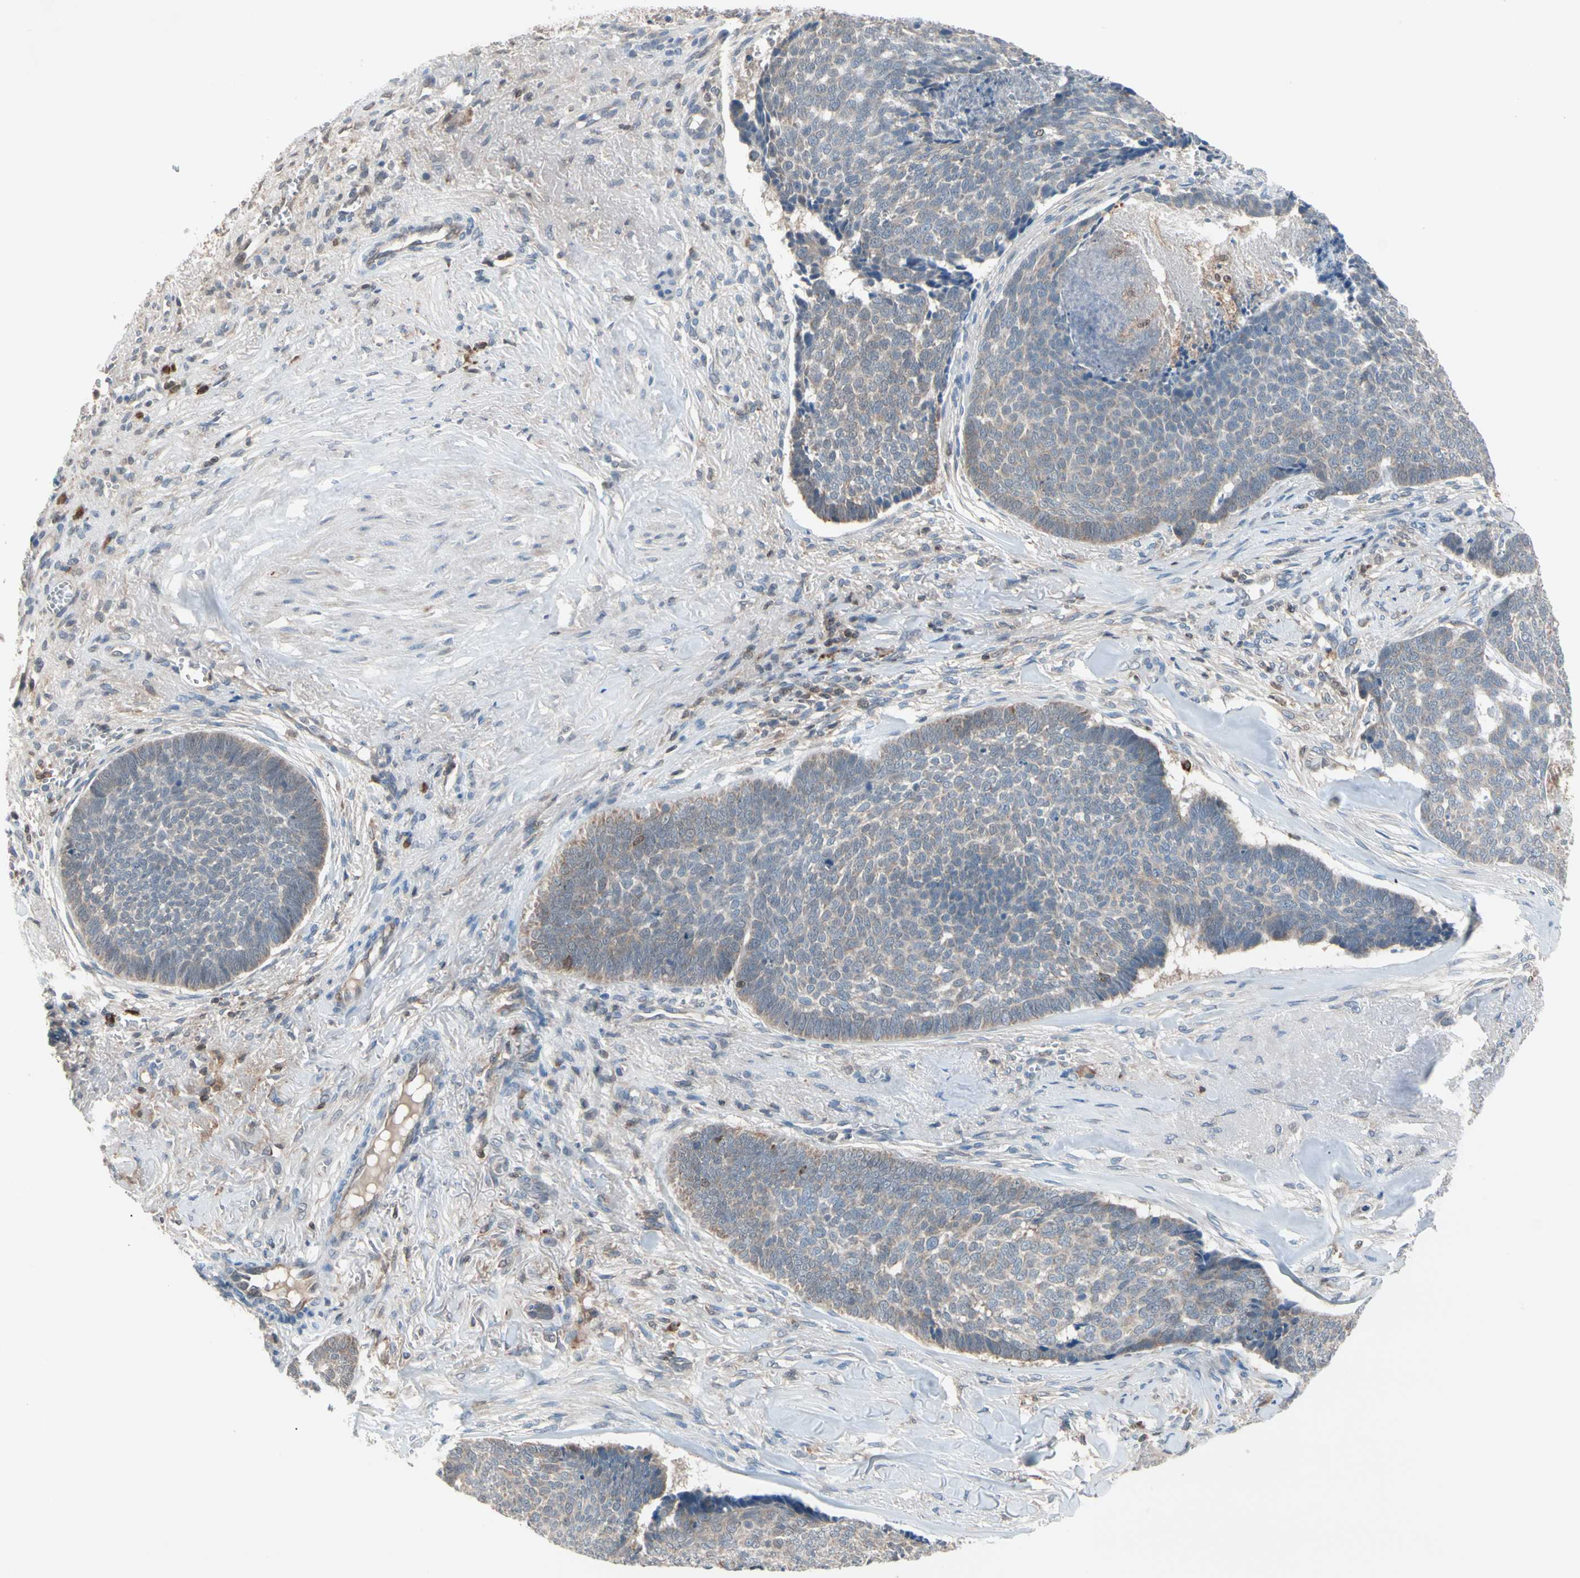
{"staining": {"intensity": "weak", "quantity": "<25%", "location": "cytoplasmic/membranous"}, "tissue": "skin cancer", "cell_type": "Tumor cells", "image_type": "cancer", "snomed": [{"axis": "morphology", "description": "Basal cell carcinoma"}, {"axis": "topography", "description": "Skin"}], "caption": "There is no significant expression in tumor cells of basal cell carcinoma (skin). Brightfield microscopy of immunohistochemistry (IHC) stained with DAB (3,3'-diaminobenzidine) (brown) and hematoxylin (blue), captured at high magnification.", "gene": "MTHFS", "patient": {"sex": "male", "age": 84}}